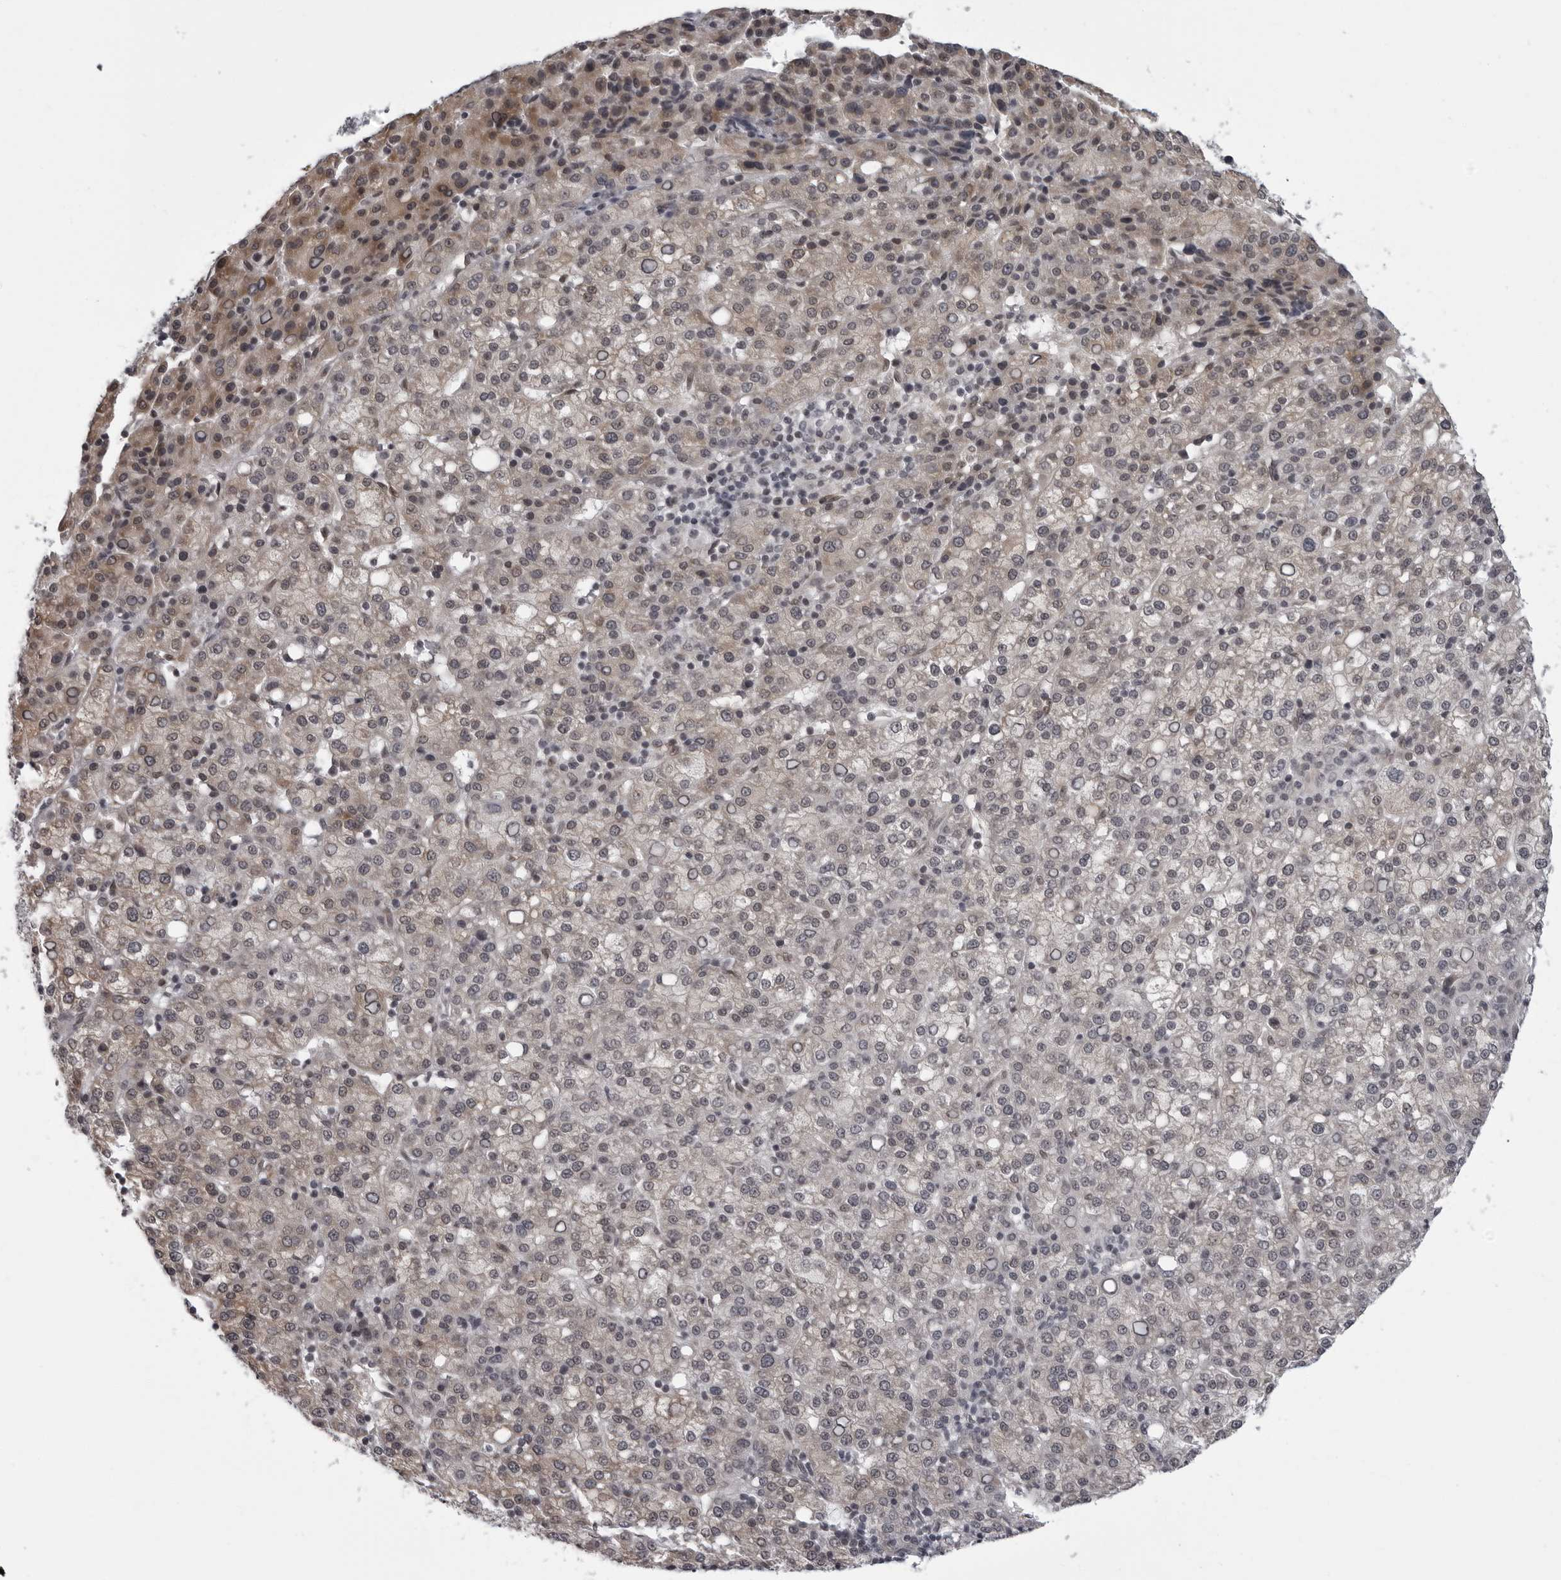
{"staining": {"intensity": "weak", "quantity": "25%-75%", "location": "cytoplasmic/membranous"}, "tissue": "liver cancer", "cell_type": "Tumor cells", "image_type": "cancer", "snomed": [{"axis": "morphology", "description": "Carcinoma, Hepatocellular, NOS"}, {"axis": "topography", "description": "Liver"}], "caption": "Immunohistochemical staining of human hepatocellular carcinoma (liver) exhibits low levels of weak cytoplasmic/membranous positivity in approximately 25%-75% of tumor cells. (DAB (3,3'-diaminobenzidine) IHC, brown staining for protein, blue staining for nuclei).", "gene": "MAPK12", "patient": {"sex": "female", "age": 58}}